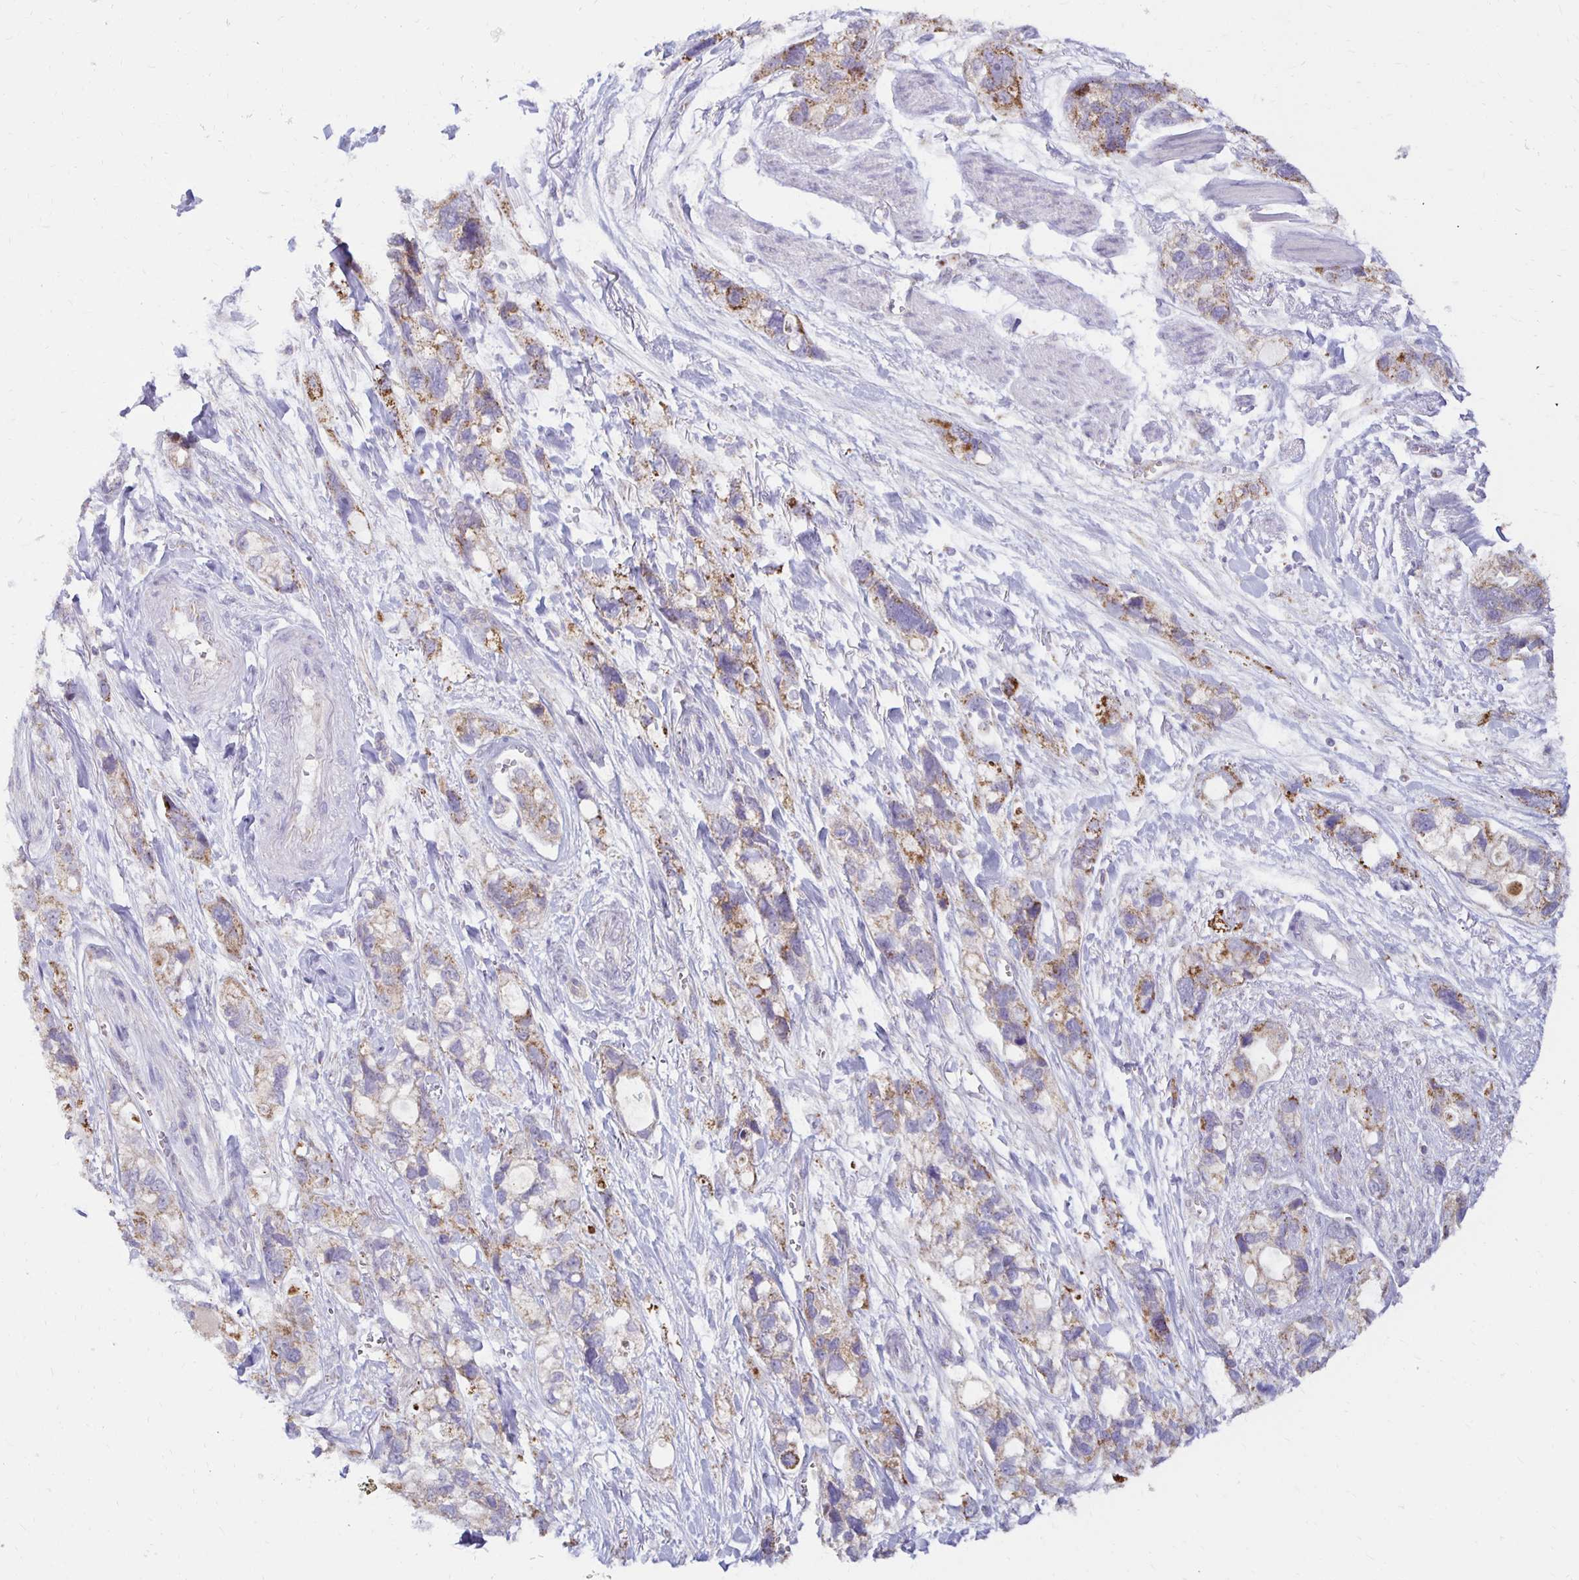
{"staining": {"intensity": "moderate", "quantity": "<25%", "location": "cytoplasmic/membranous"}, "tissue": "stomach cancer", "cell_type": "Tumor cells", "image_type": "cancer", "snomed": [{"axis": "morphology", "description": "Adenocarcinoma, NOS"}, {"axis": "topography", "description": "Stomach, upper"}], "caption": "Immunohistochemistry image of neoplastic tissue: human stomach cancer (adenocarcinoma) stained using immunohistochemistry (IHC) reveals low levels of moderate protein expression localized specifically in the cytoplasmic/membranous of tumor cells, appearing as a cytoplasmic/membranous brown color.", "gene": "IER3", "patient": {"sex": "female", "age": 81}}